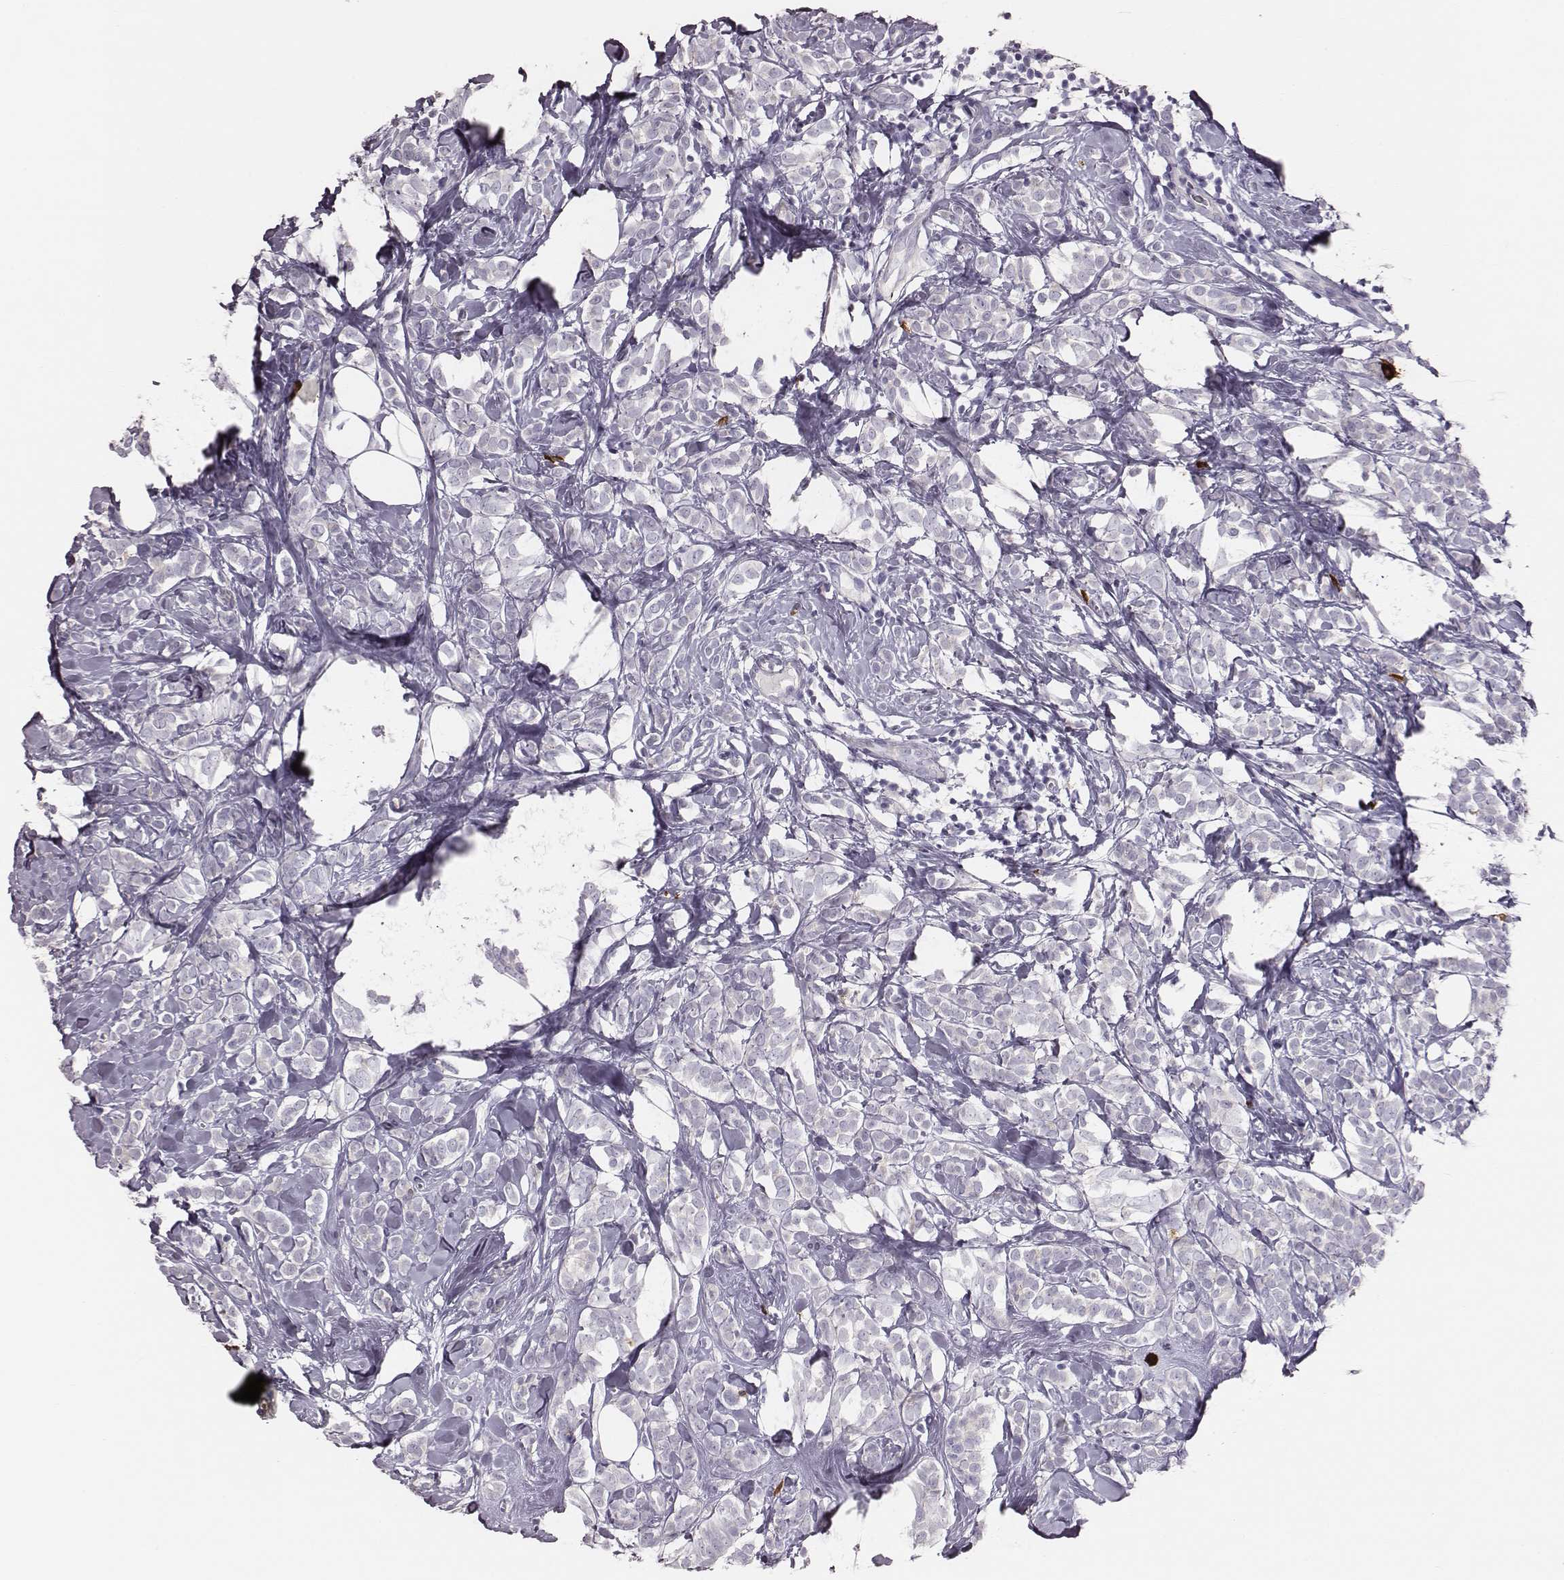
{"staining": {"intensity": "negative", "quantity": "none", "location": "none"}, "tissue": "breast cancer", "cell_type": "Tumor cells", "image_type": "cancer", "snomed": [{"axis": "morphology", "description": "Lobular carcinoma"}, {"axis": "topography", "description": "Breast"}], "caption": "Tumor cells are negative for protein expression in human lobular carcinoma (breast).", "gene": "P2RY10", "patient": {"sex": "female", "age": 49}}